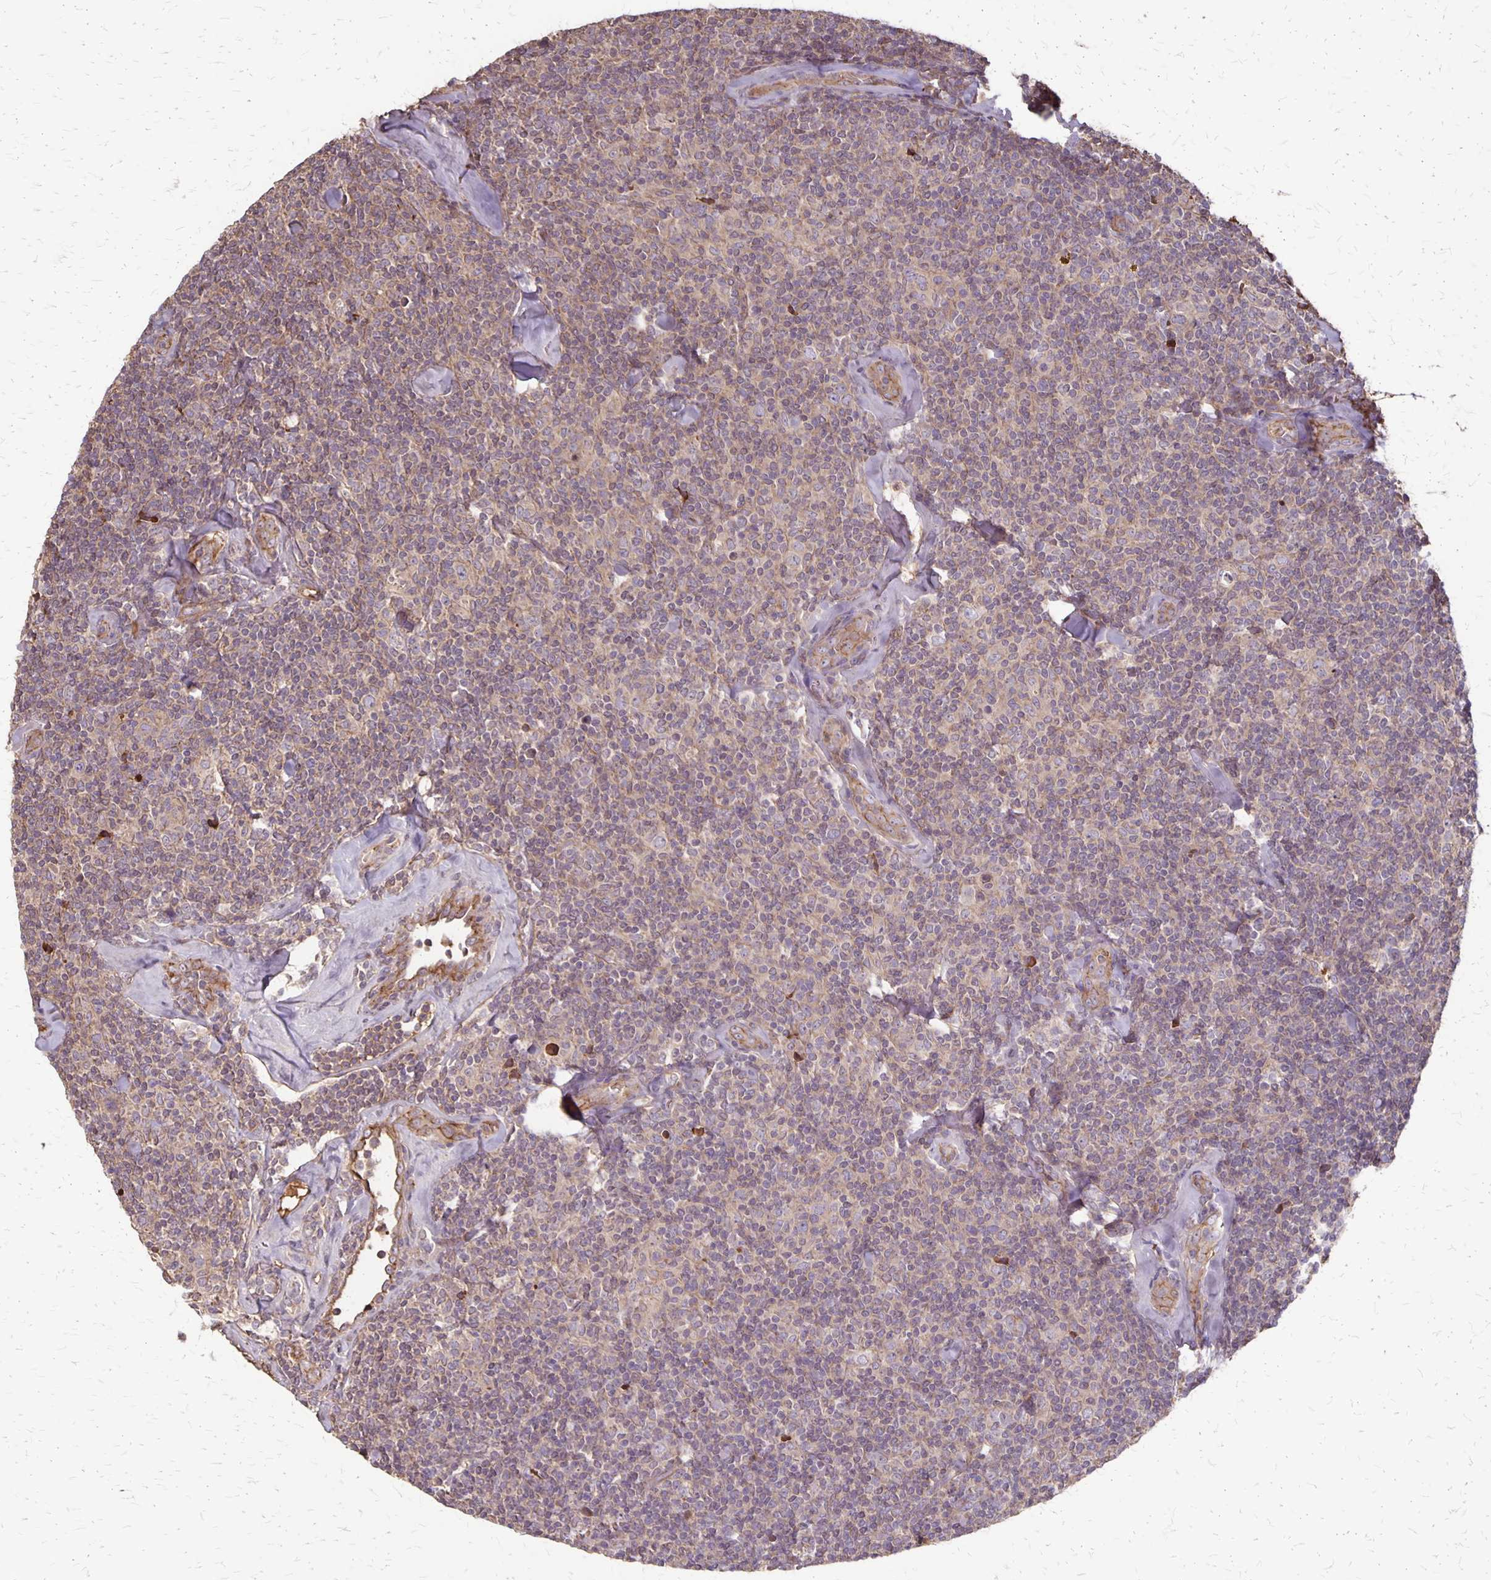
{"staining": {"intensity": "weak", "quantity": ">75%", "location": "cytoplasmic/membranous"}, "tissue": "lymphoma", "cell_type": "Tumor cells", "image_type": "cancer", "snomed": [{"axis": "morphology", "description": "Malignant lymphoma, non-Hodgkin's type, Low grade"}, {"axis": "topography", "description": "Lymph node"}], "caption": "Immunohistochemical staining of lymphoma demonstrates low levels of weak cytoplasmic/membranous staining in approximately >75% of tumor cells.", "gene": "PROM2", "patient": {"sex": "female", "age": 56}}